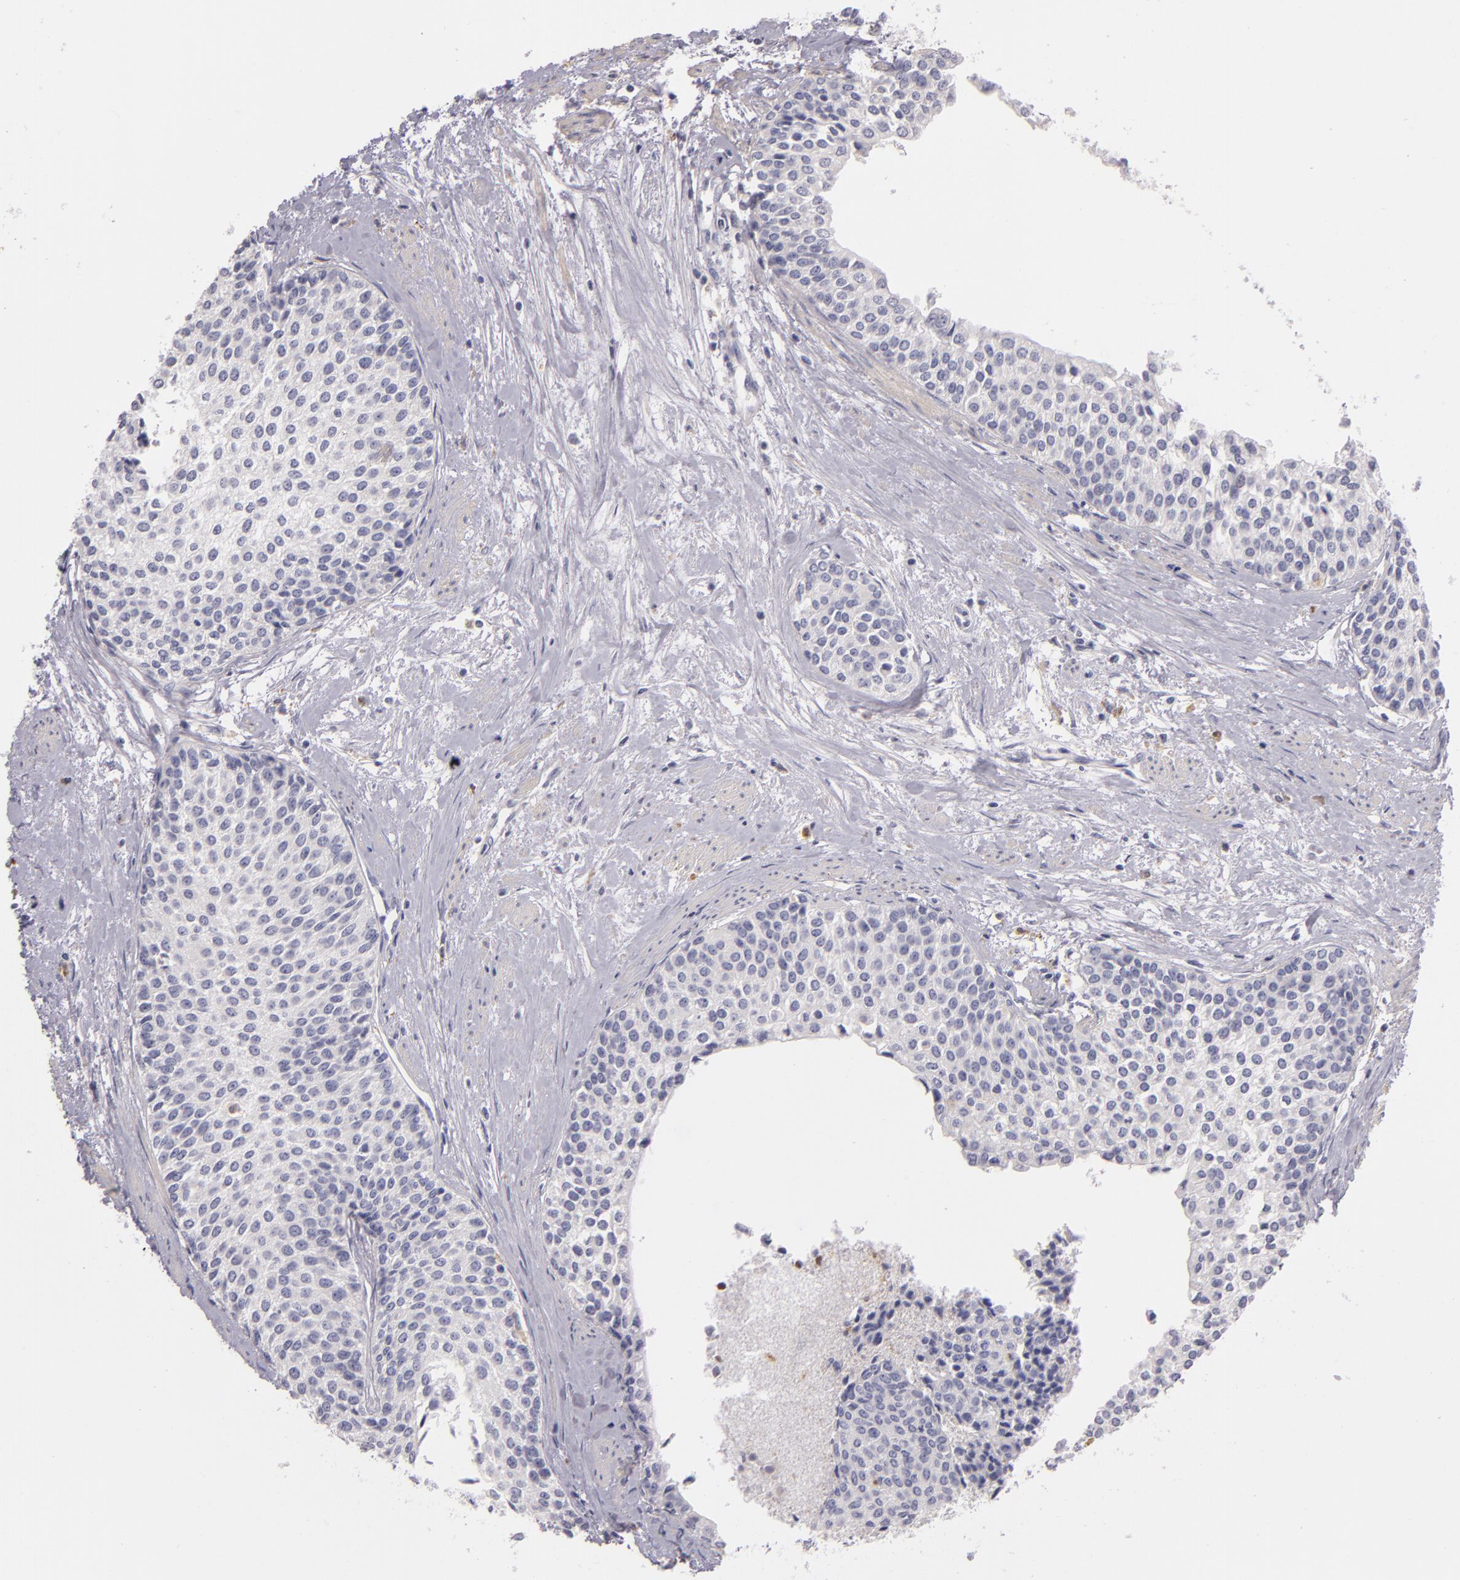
{"staining": {"intensity": "negative", "quantity": "none", "location": "none"}, "tissue": "urothelial cancer", "cell_type": "Tumor cells", "image_type": "cancer", "snomed": [{"axis": "morphology", "description": "Urothelial carcinoma, Low grade"}, {"axis": "topography", "description": "Urinary bladder"}], "caption": "The photomicrograph shows no significant positivity in tumor cells of low-grade urothelial carcinoma.", "gene": "TLR8", "patient": {"sex": "female", "age": 73}}